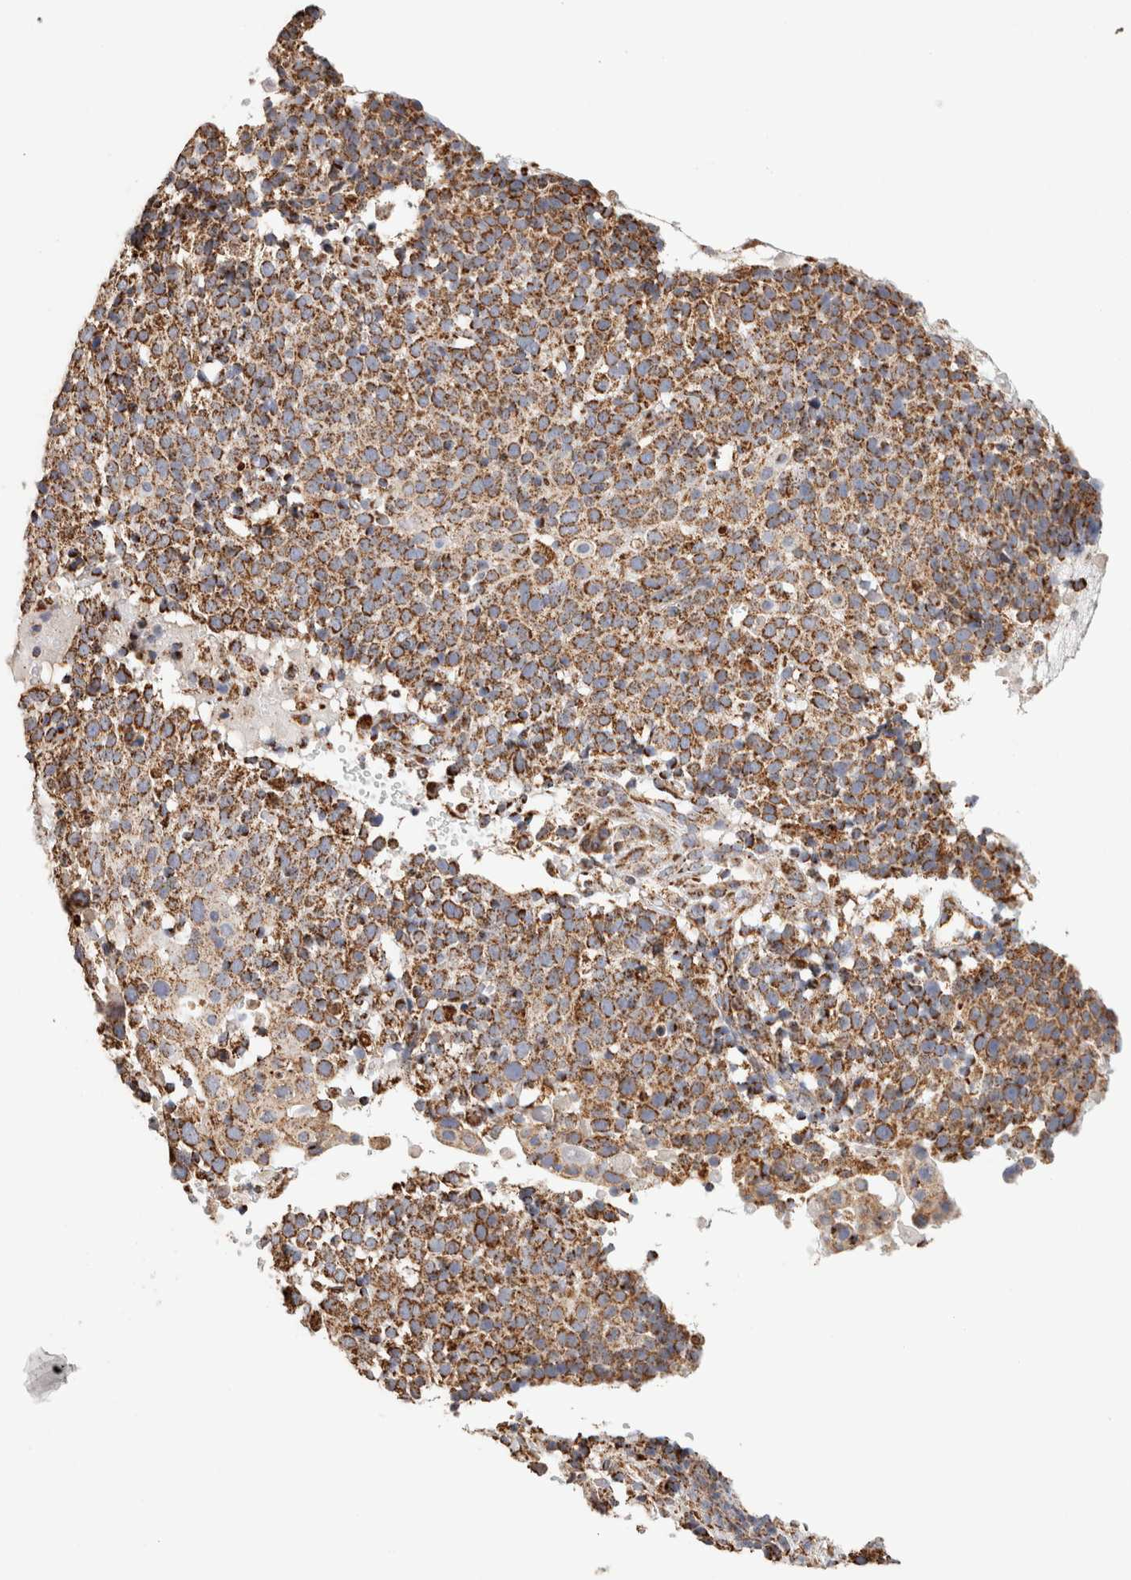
{"staining": {"intensity": "moderate", "quantity": ">75%", "location": "cytoplasmic/membranous"}, "tissue": "cervical cancer", "cell_type": "Tumor cells", "image_type": "cancer", "snomed": [{"axis": "morphology", "description": "Squamous cell carcinoma, NOS"}, {"axis": "topography", "description": "Cervix"}], "caption": "A brown stain labels moderate cytoplasmic/membranous positivity of a protein in human squamous cell carcinoma (cervical) tumor cells. The protein of interest is stained brown, and the nuclei are stained in blue (DAB (3,3'-diaminobenzidine) IHC with brightfield microscopy, high magnification).", "gene": "C1QBP", "patient": {"sex": "female", "age": 74}}